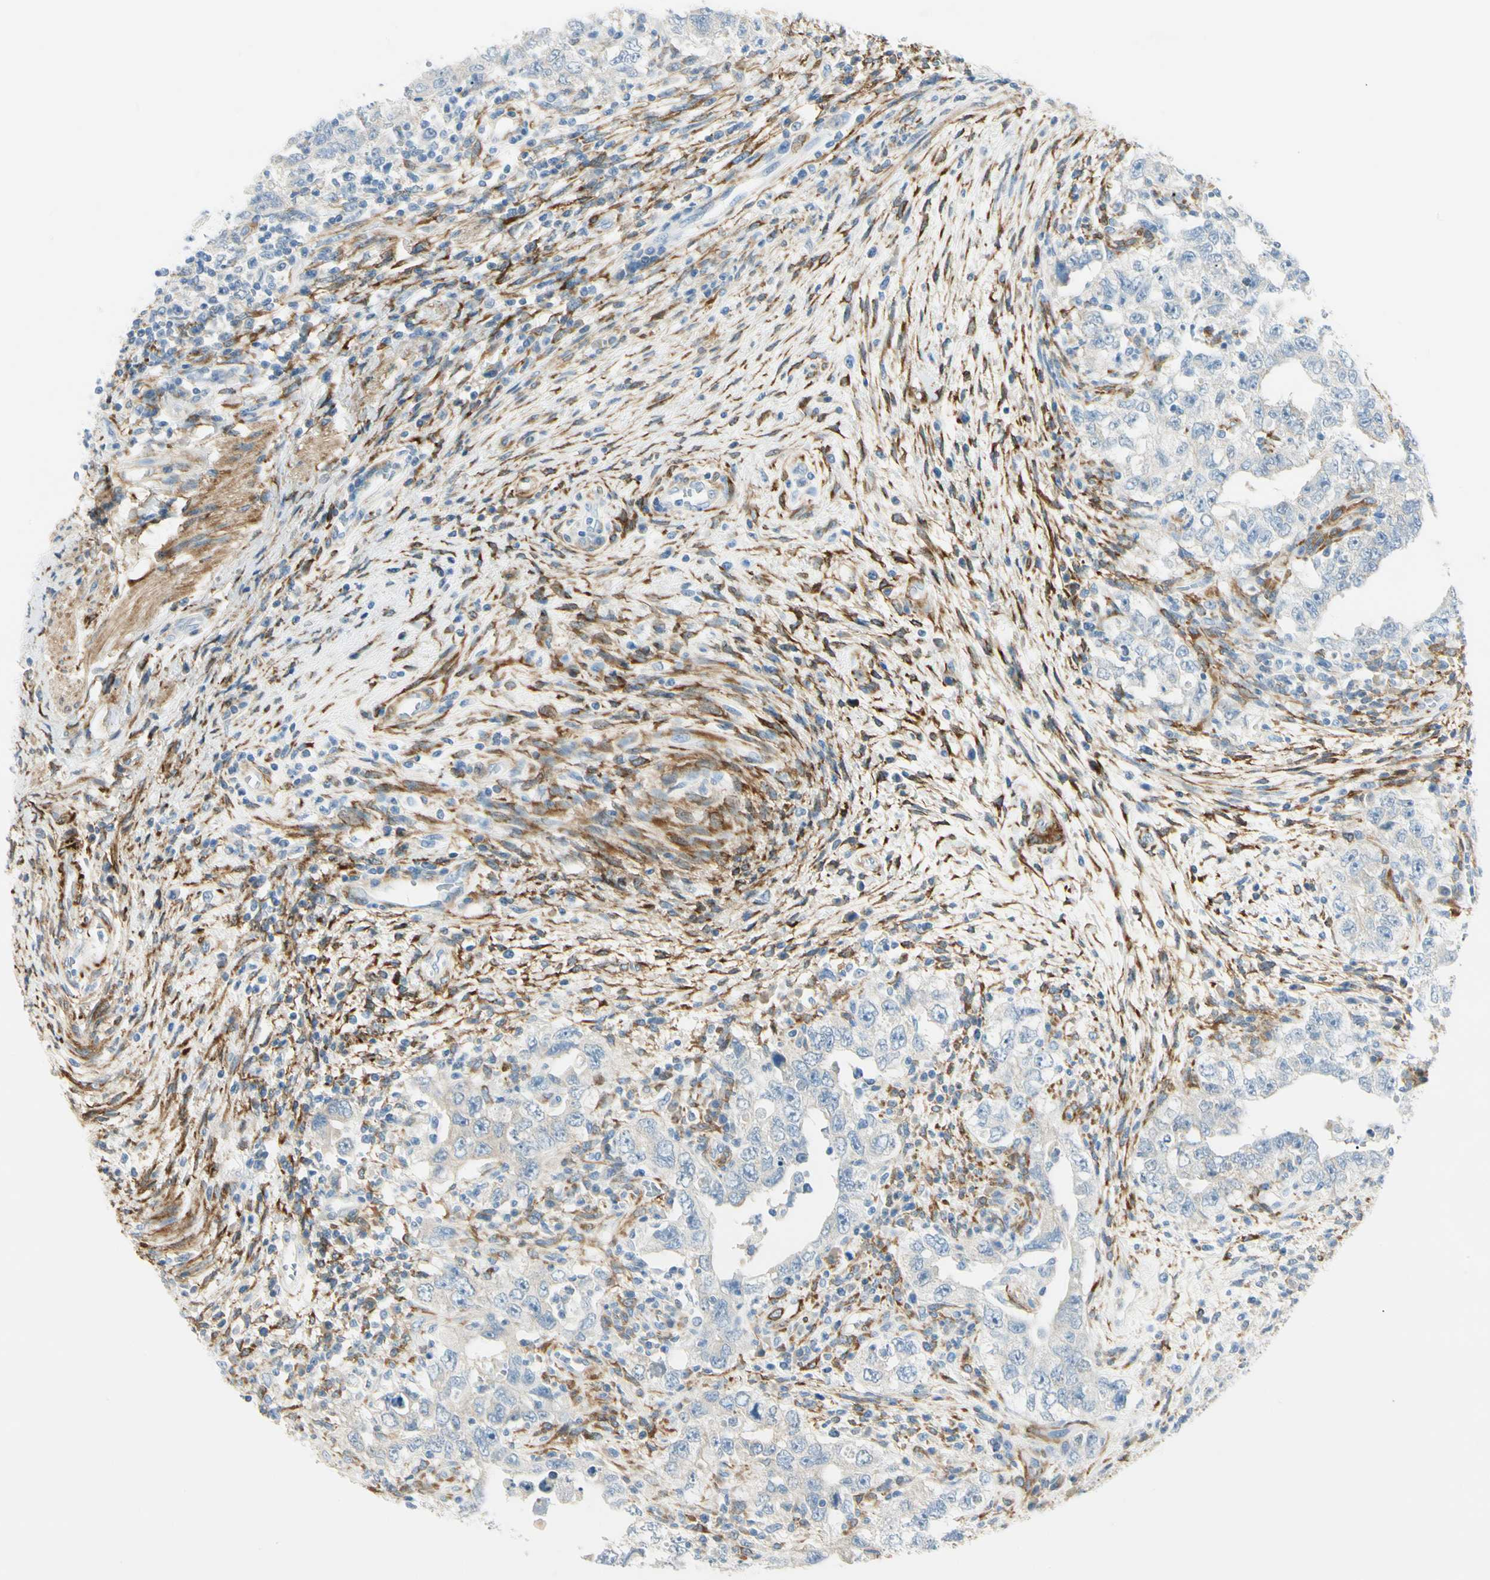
{"staining": {"intensity": "negative", "quantity": "none", "location": "none"}, "tissue": "testis cancer", "cell_type": "Tumor cells", "image_type": "cancer", "snomed": [{"axis": "morphology", "description": "Carcinoma, Embryonal, NOS"}, {"axis": "topography", "description": "Testis"}], "caption": "IHC histopathology image of neoplastic tissue: human testis cancer stained with DAB (3,3'-diaminobenzidine) exhibits no significant protein positivity in tumor cells. Nuclei are stained in blue.", "gene": "AMPH", "patient": {"sex": "male", "age": 26}}